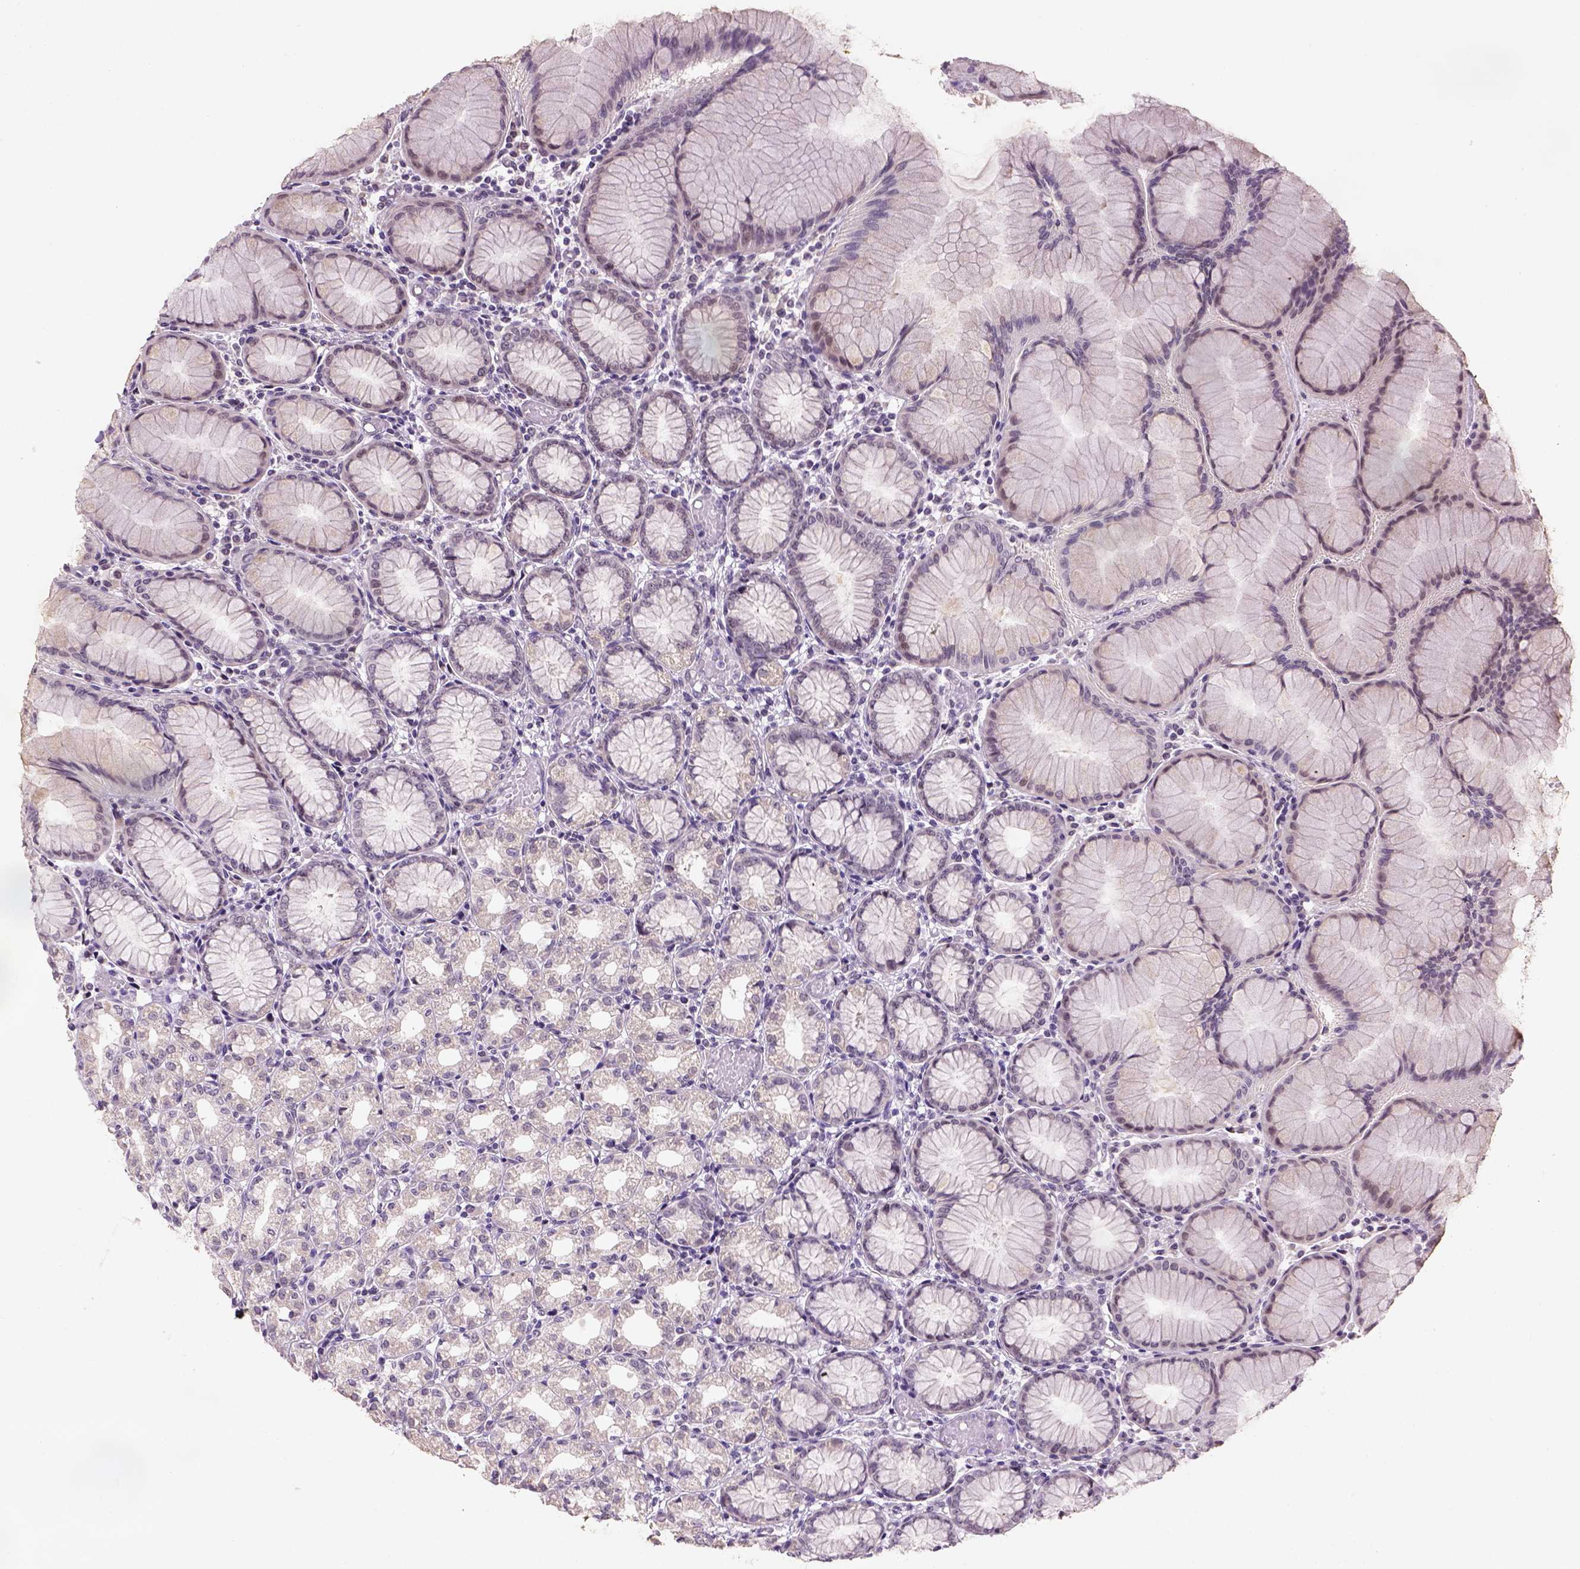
{"staining": {"intensity": "moderate", "quantity": "<25%", "location": "nuclear"}, "tissue": "stomach", "cell_type": "Glandular cells", "image_type": "normal", "snomed": [{"axis": "morphology", "description": "Normal tissue, NOS"}, {"axis": "topography", "description": "Stomach"}], "caption": "Protein staining exhibits moderate nuclear staining in about <25% of glandular cells in unremarkable stomach.", "gene": "DDX50", "patient": {"sex": "female", "age": 57}}